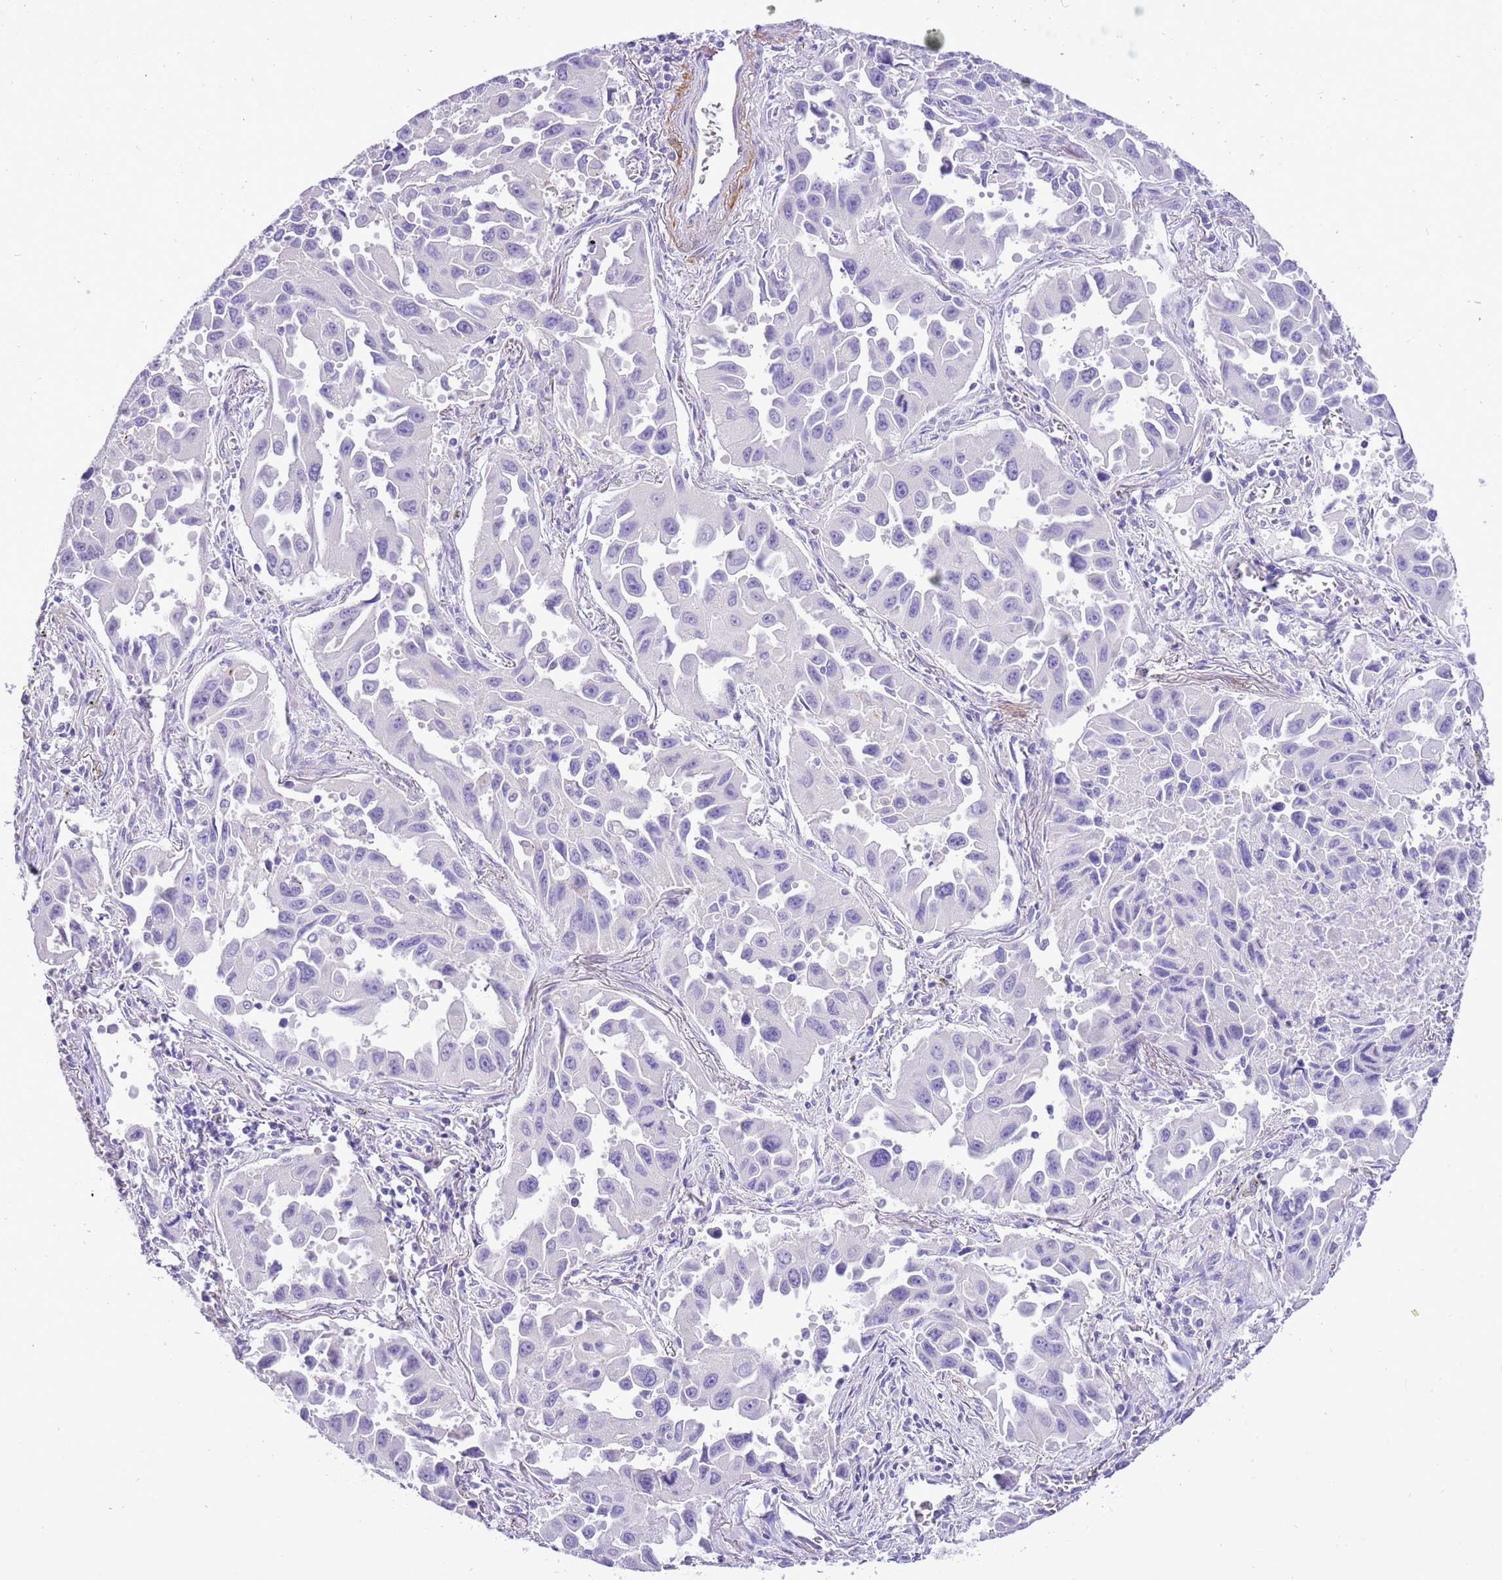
{"staining": {"intensity": "negative", "quantity": "none", "location": "none"}, "tissue": "lung cancer", "cell_type": "Tumor cells", "image_type": "cancer", "snomed": [{"axis": "morphology", "description": "Adenocarcinoma, NOS"}, {"axis": "topography", "description": "Lung"}], "caption": "High power microscopy image of an IHC histopathology image of adenocarcinoma (lung), revealing no significant positivity in tumor cells.", "gene": "KBTBD3", "patient": {"sex": "male", "age": 66}}